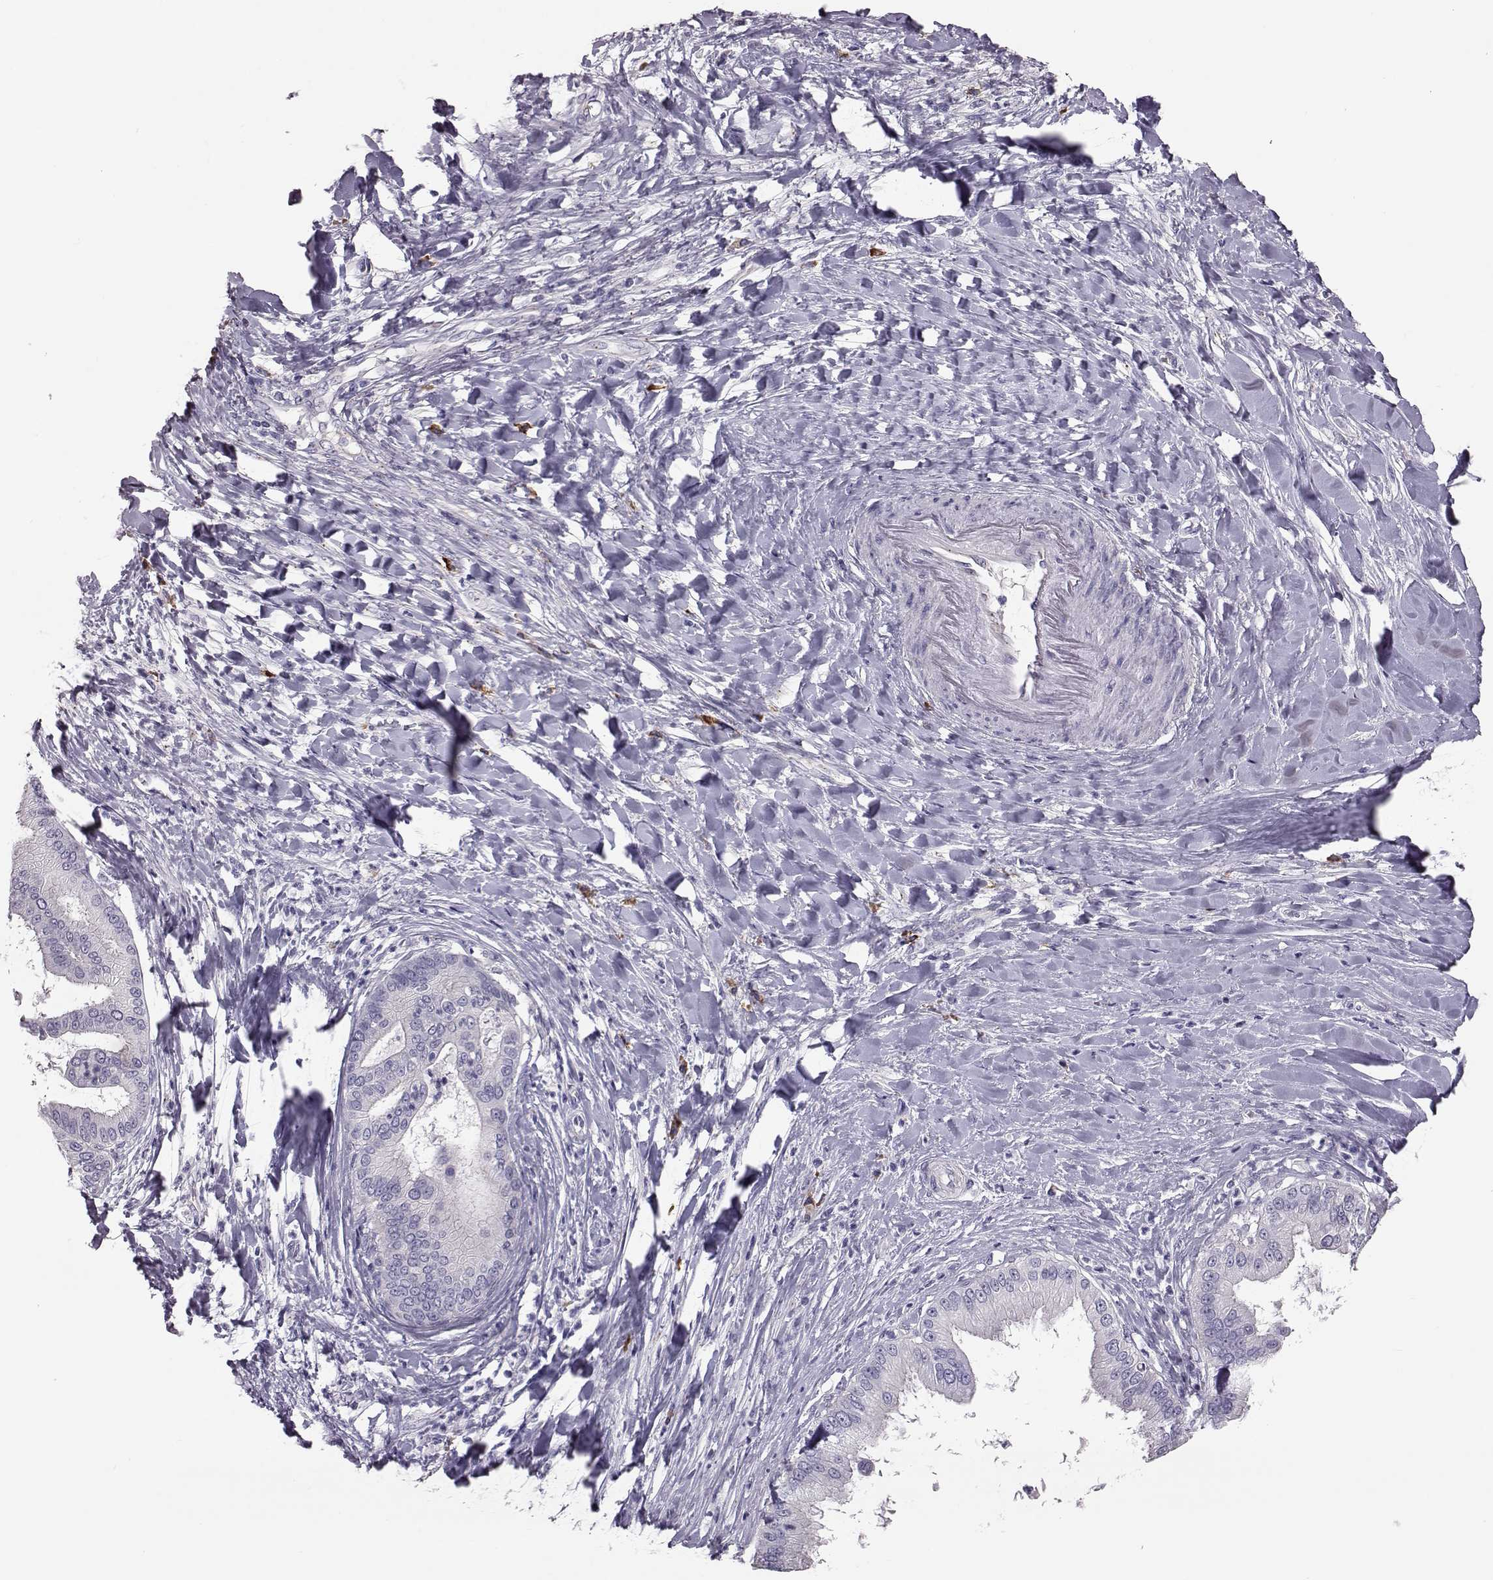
{"staining": {"intensity": "negative", "quantity": "none", "location": "none"}, "tissue": "liver cancer", "cell_type": "Tumor cells", "image_type": "cancer", "snomed": [{"axis": "morphology", "description": "Cholangiocarcinoma"}, {"axis": "topography", "description": "Liver"}], "caption": "Cholangiocarcinoma (liver) was stained to show a protein in brown. There is no significant expression in tumor cells.", "gene": "ADGRG5", "patient": {"sex": "female", "age": 54}}